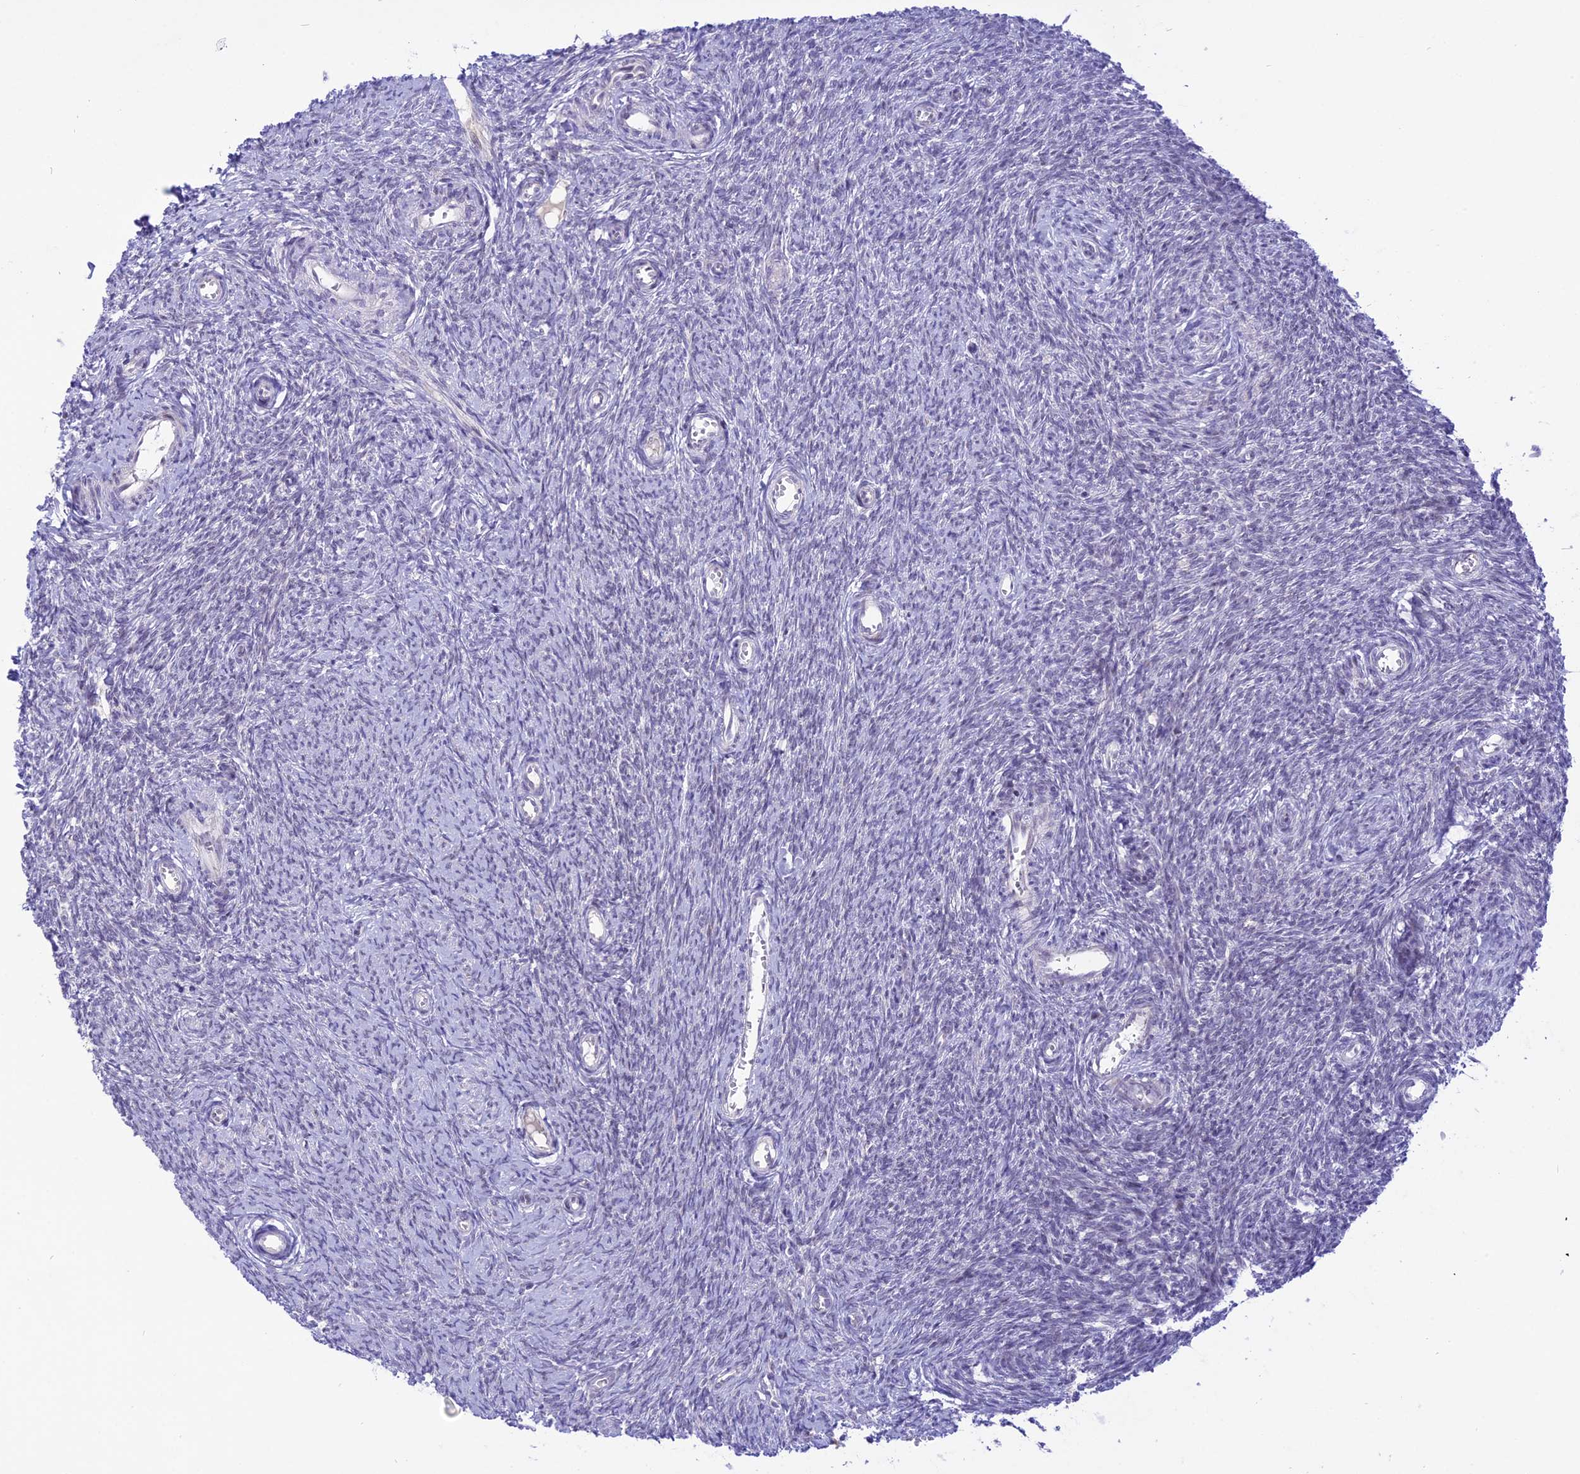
{"staining": {"intensity": "weak", "quantity": "25%-75%", "location": "cytoplasmic/membranous"}, "tissue": "ovary", "cell_type": "Follicle cells", "image_type": "normal", "snomed": [{"axis": "morphology", "description": "Normal tissue, NOS"}, {"axis": "topography", "description": "Ovary"}], "caption": "Ovary stained with immunohistochemistry (IHC) reveals weak cytoplasmic/membranous expression in approximately 25%-75% of follicle cells. The staining was performed using DAB (3,3'-diaminobenzidine), with brown indicating positive protein expression. Nuclei are stained blue with hematoxylin.", "gene": "ZNF837", "patient": {"sex": "female", "age": 44}}